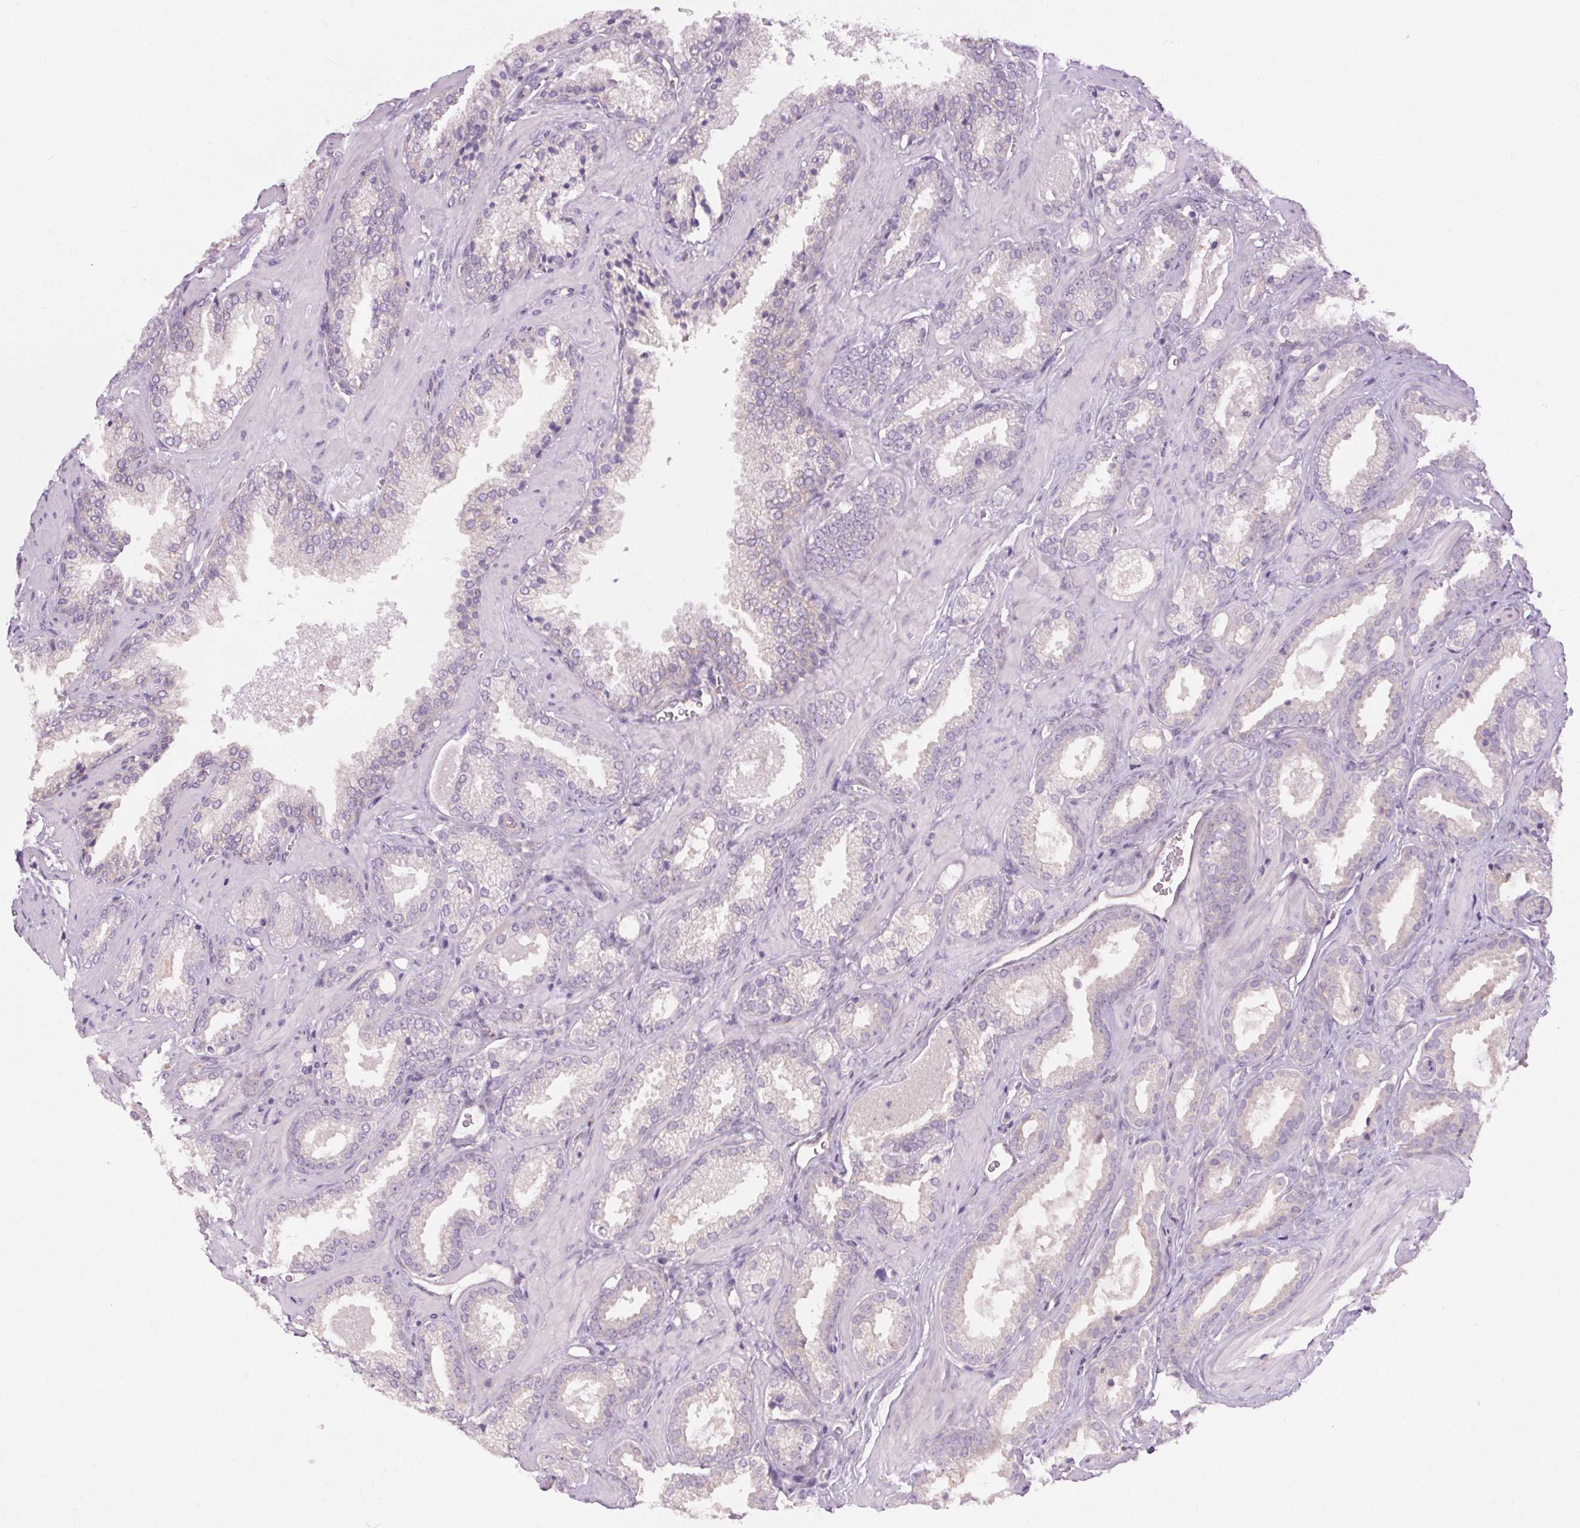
{"staining": {"intensity": "negative", "quantity": "none", "location": "none"}, "tissue": "prostate cancer", "cell_type": "Tumor cells", "image_type": "cancer", "snomed": [{"axis": "morphology", "description": "Adenocarcinoma, Low grade"}, {"axis": "topography", "description": "Prostate"}], "caption": "A photomicrograph of prostate cancer stained for a protein exhibits no brown staining in tumor cells.", "gene": "TM6SF1", "patient": {"sex": "male", "age": 62}}